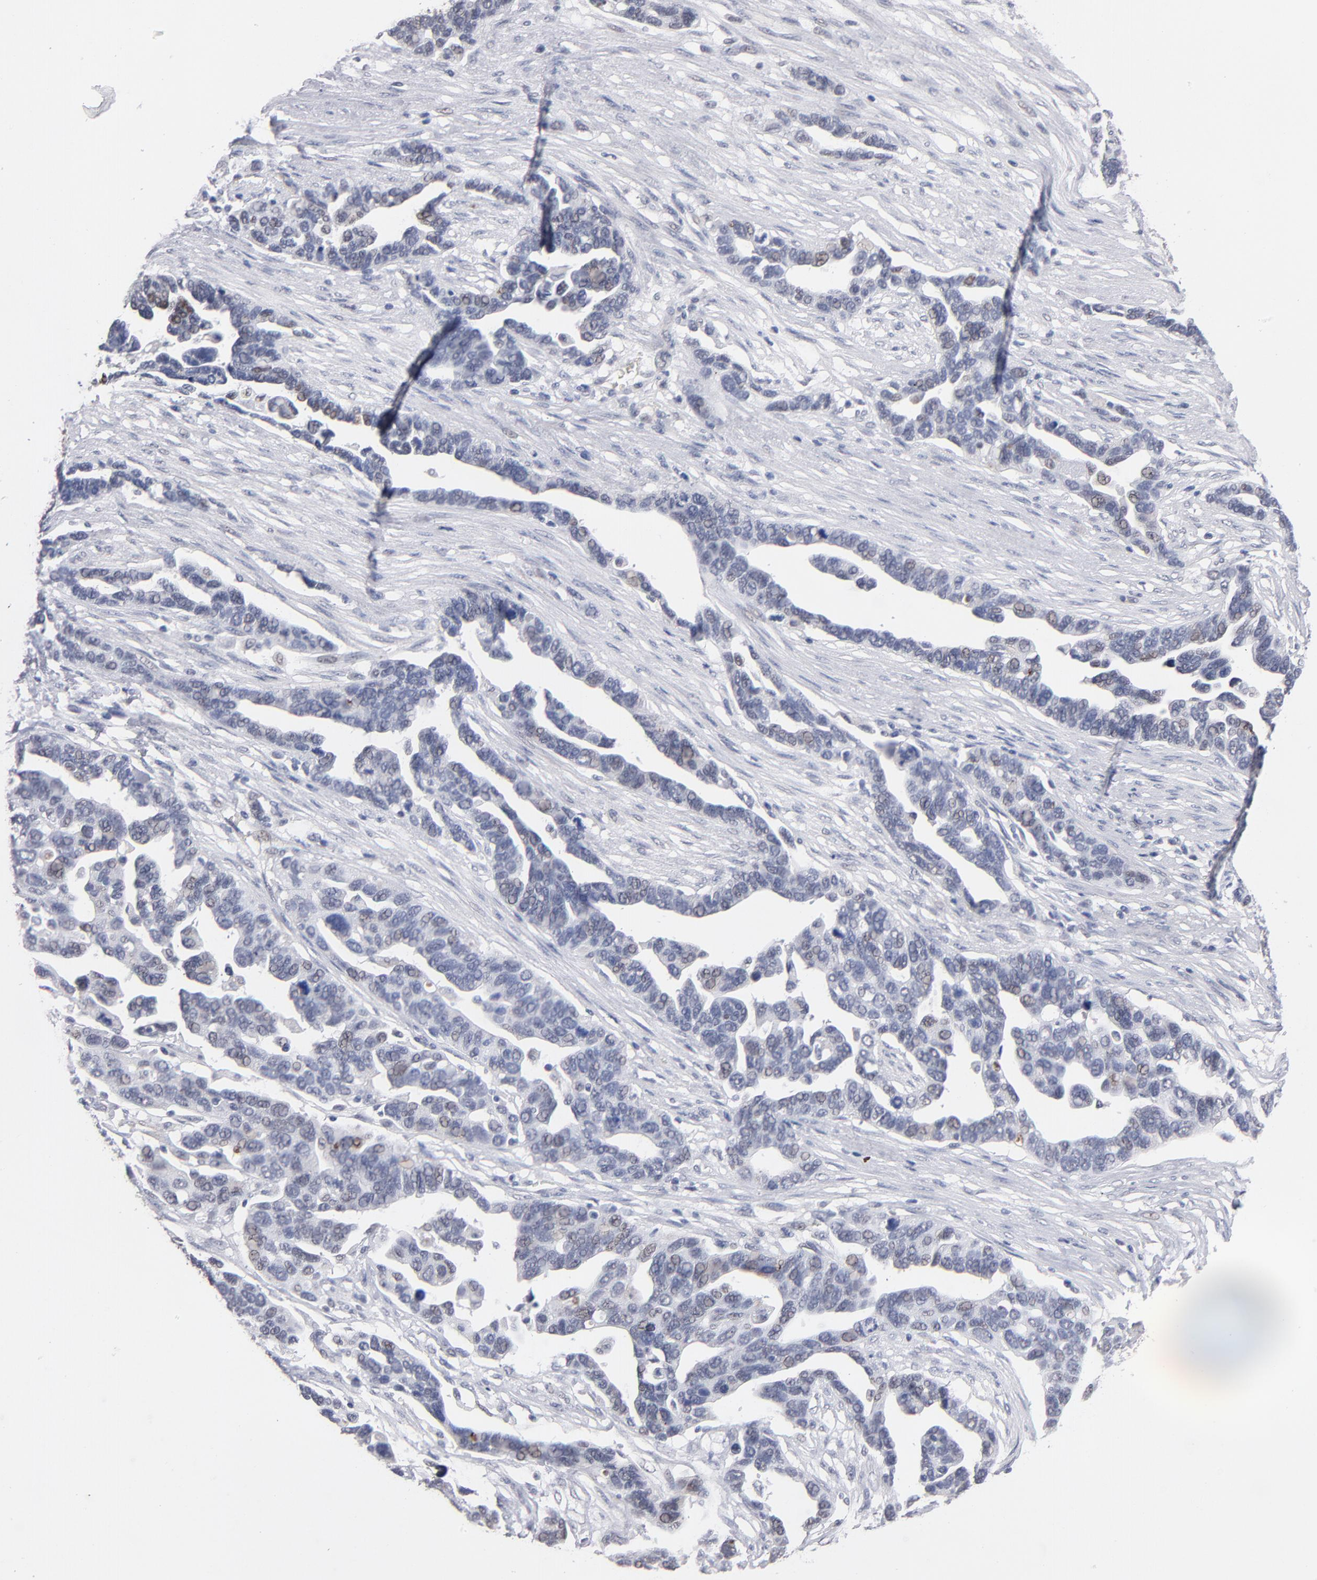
{"staining": {"intensity": "weak", "quantity": "<25%", "location": "nuclear"}, "tissue": "ovarian cancer", "cell_type": "Tumor cells", "image_type": "cancer", "snomed": [{"axis": "morphology", "description": "Cystadenocarcinoma, serous, NOS"}, {"axis": "topography", "description": "Ovary"}], "caption": "The immunohistochemistry (IHC) image has no significant positivity in tumor cells of ovarian cancer (serous cystadenocarcinoma) tissue.", "gene": "MN1", "patient": {"sex": "female", "age": 54}}